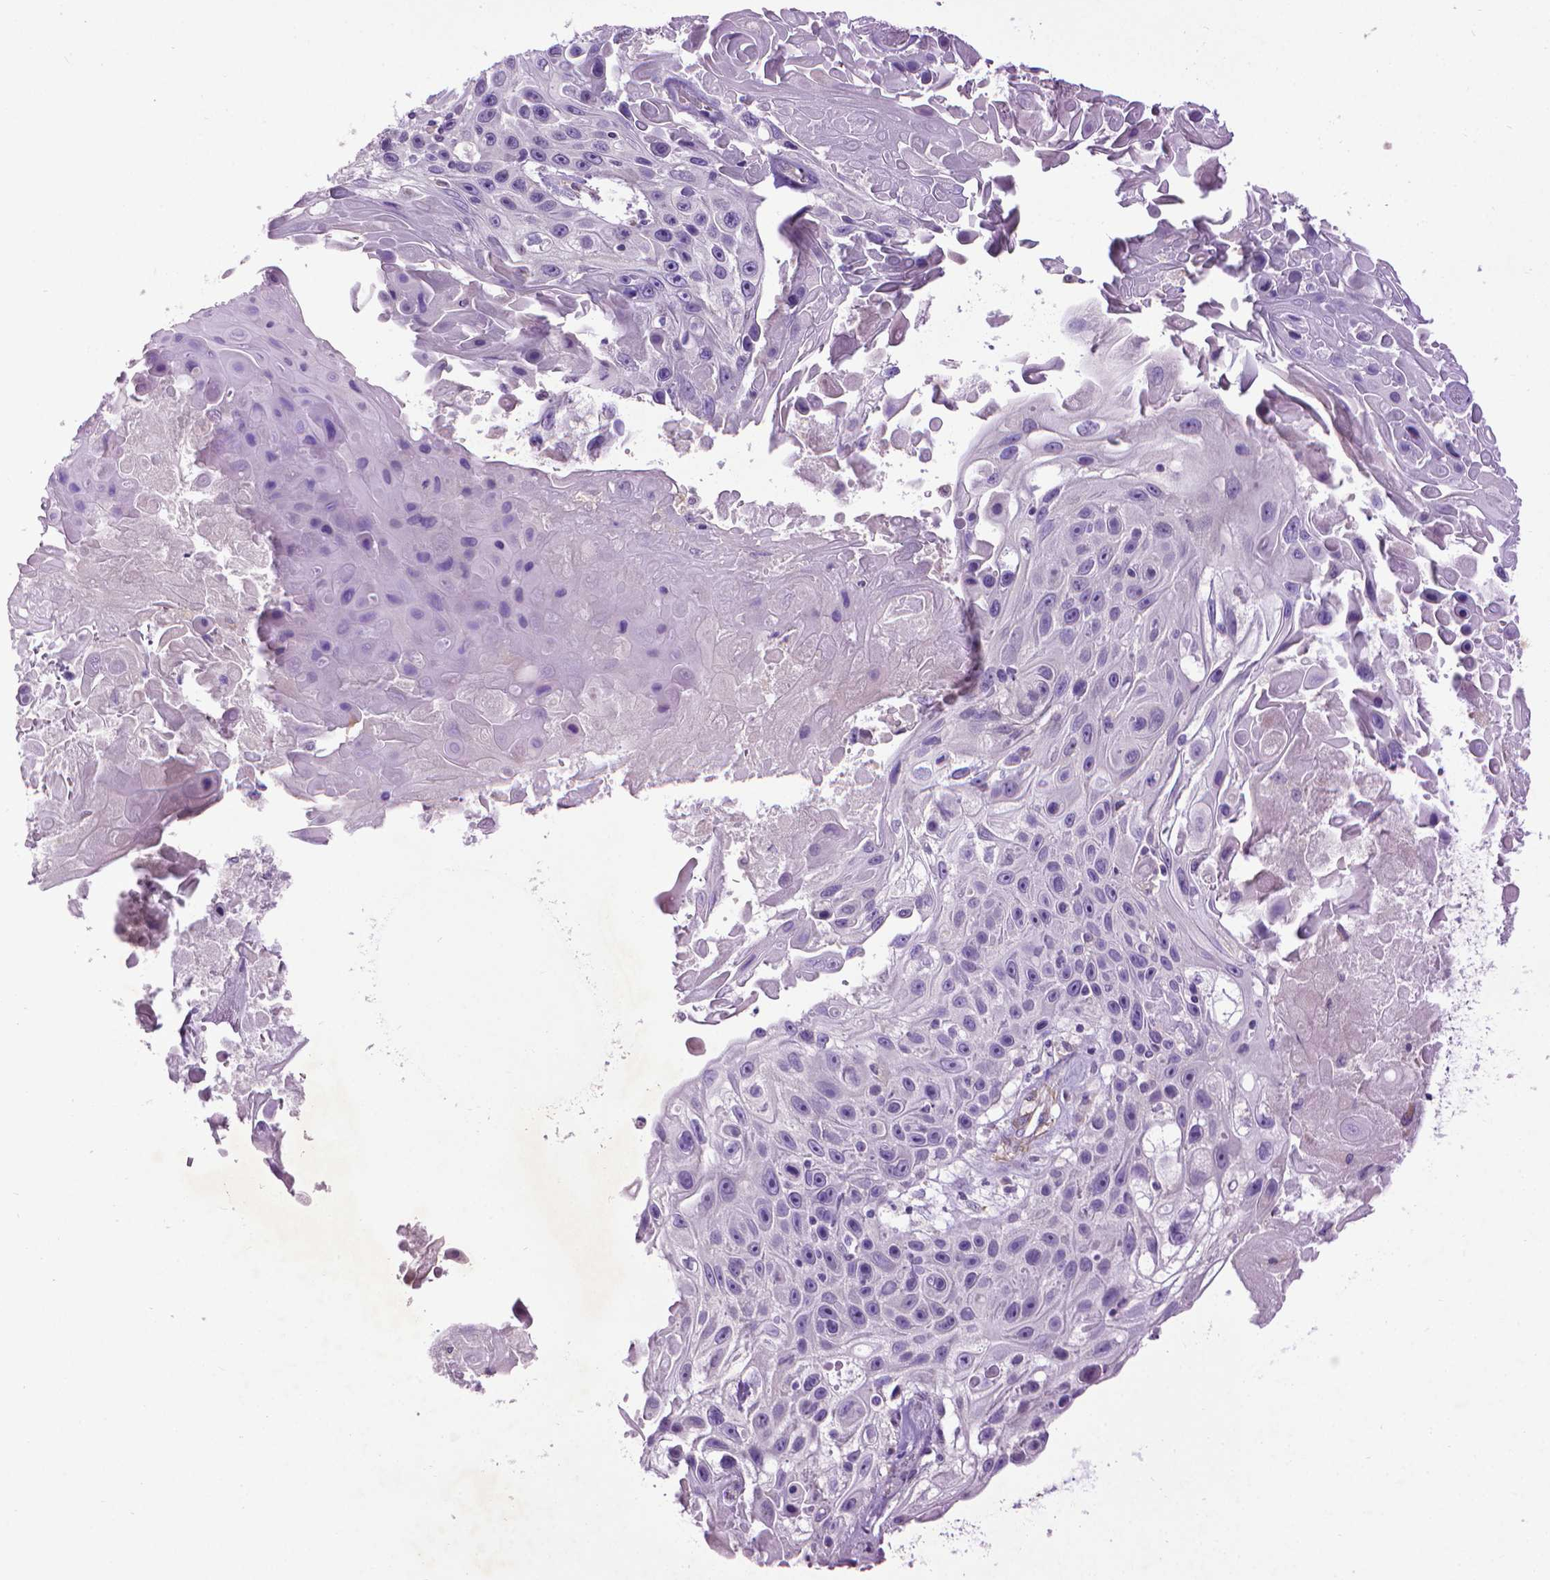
{"staining": {"intensity": "negative", "quantity": "none", "location": "none"}, "tissue": "skin cancer", "cell_type": "Tumor cells", "image_type": "cancer", "snomed": [{"axis": "morphology", "description": "Squamous cell carcinoma, NOS"}, {"axis": "topography", "description": "Skin"}], "caption": "This photomicrograph is of skin squamous cell carcinoma stained with IHC to label a protein in brown with the nuclei are counter-stained blue. There is no expression in tumor cells. (Brightfield microscopy of DAB (3,3'-diaminobenzidine) immunohistochemistry (IHC) at high magnification).", "gene": "AQP10", "patient": {"sex": "male", "age": 82}}